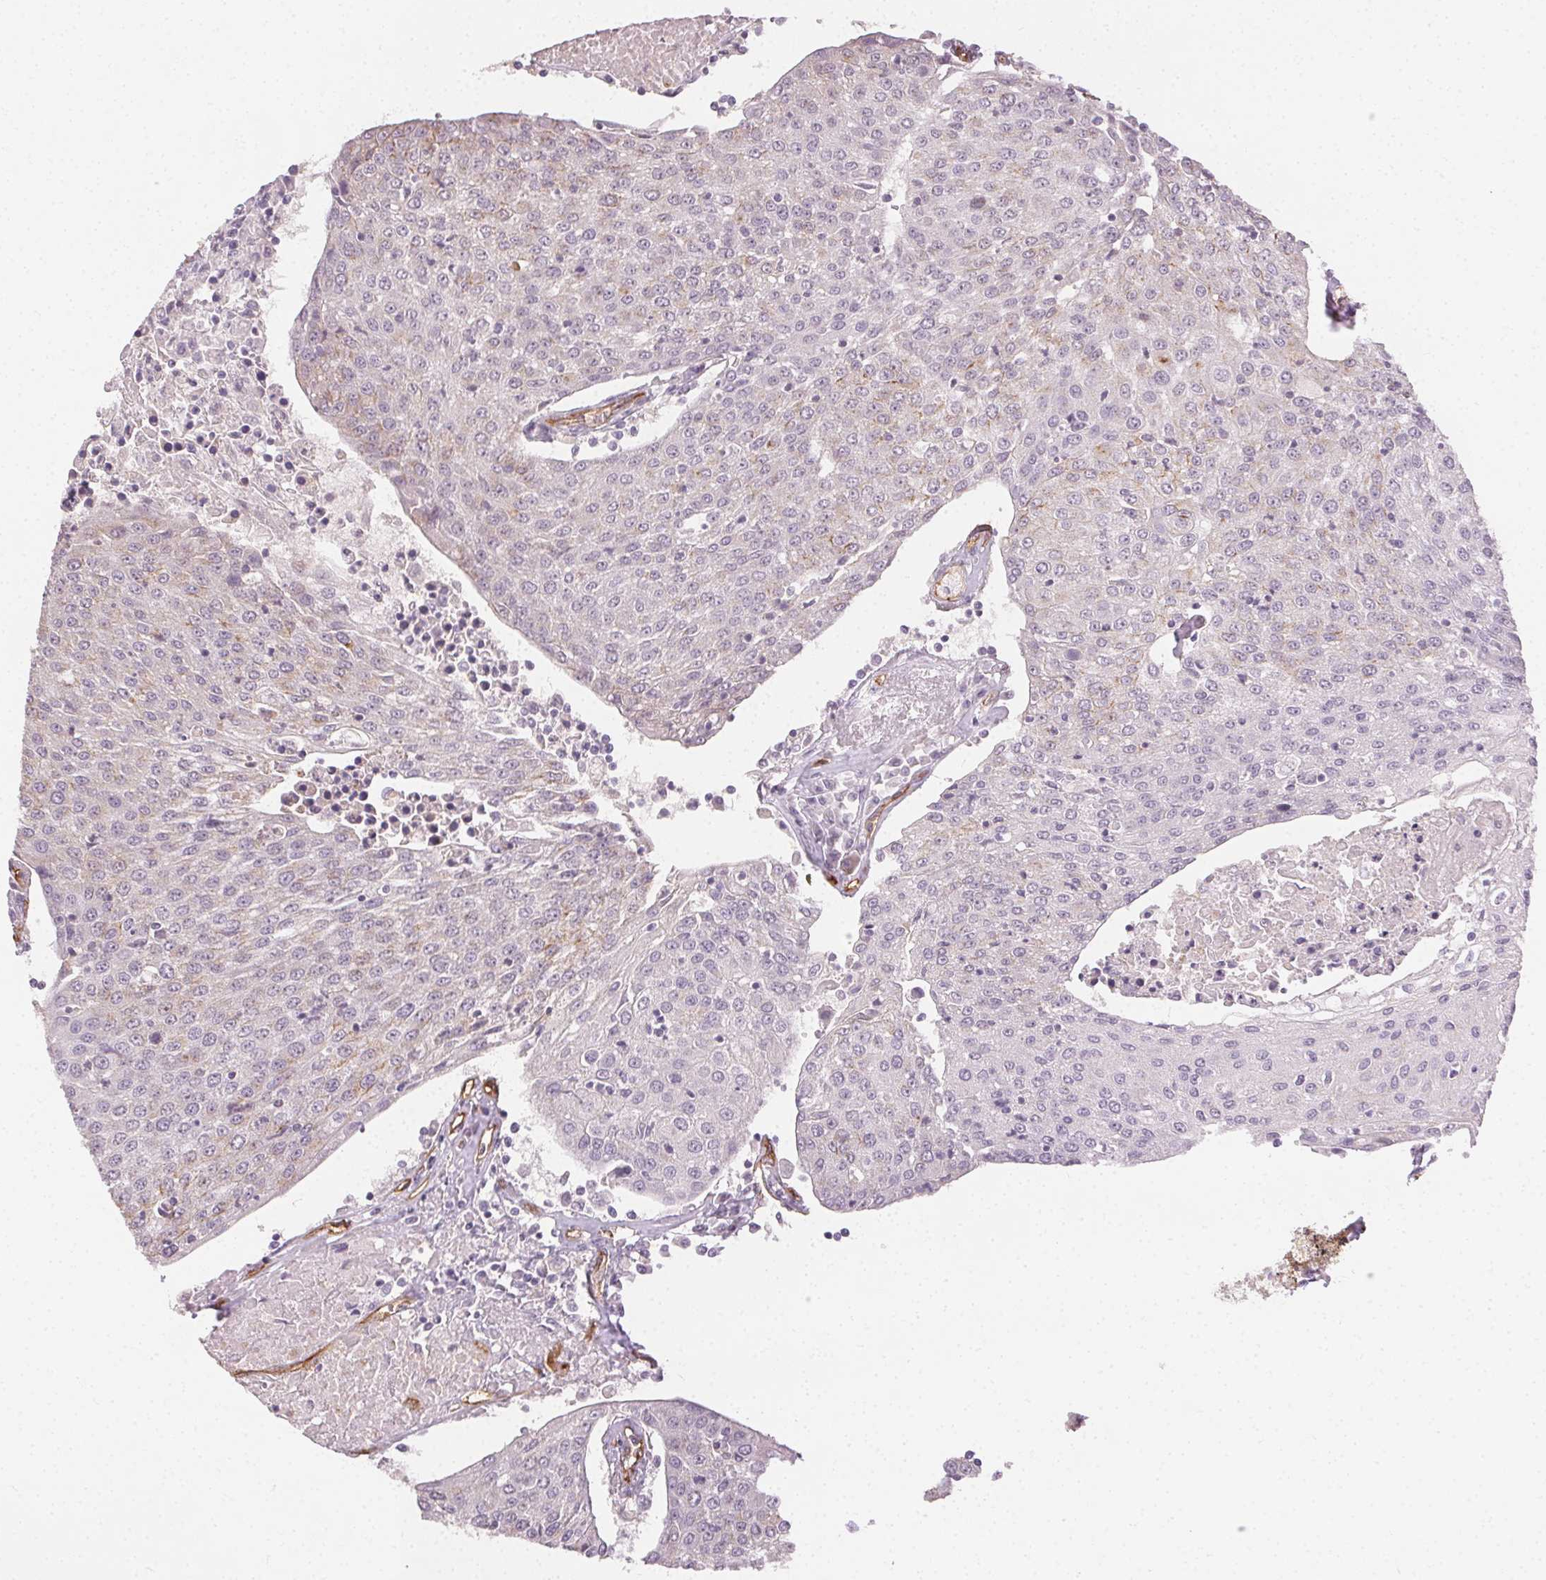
{"staining": {"intensity": "negative", "quantity": "none", "location": "none"}, "tissue": "urothelial cancer", "cell_type": "Tumor cells", "image_type": "cancer", "snomed": [{"axis": "morphology", "description": "Urothelial carcinoma, High grade"}, {"axis": "topography", "description": "Urinary bladder"}], "caption": "Immunohistochemistry histopathology image of human high-grade urothelial carcinoma stained for a protein (brown), which reveals no positivity in tumor cells. The staining is performed using DAB (3,3'-diaminobenzidine) brown chromogen with nuclei counter-stained in using hematoxylin.", "gene": "PODXL", "patient": {"sex": "female", "age": 85}}